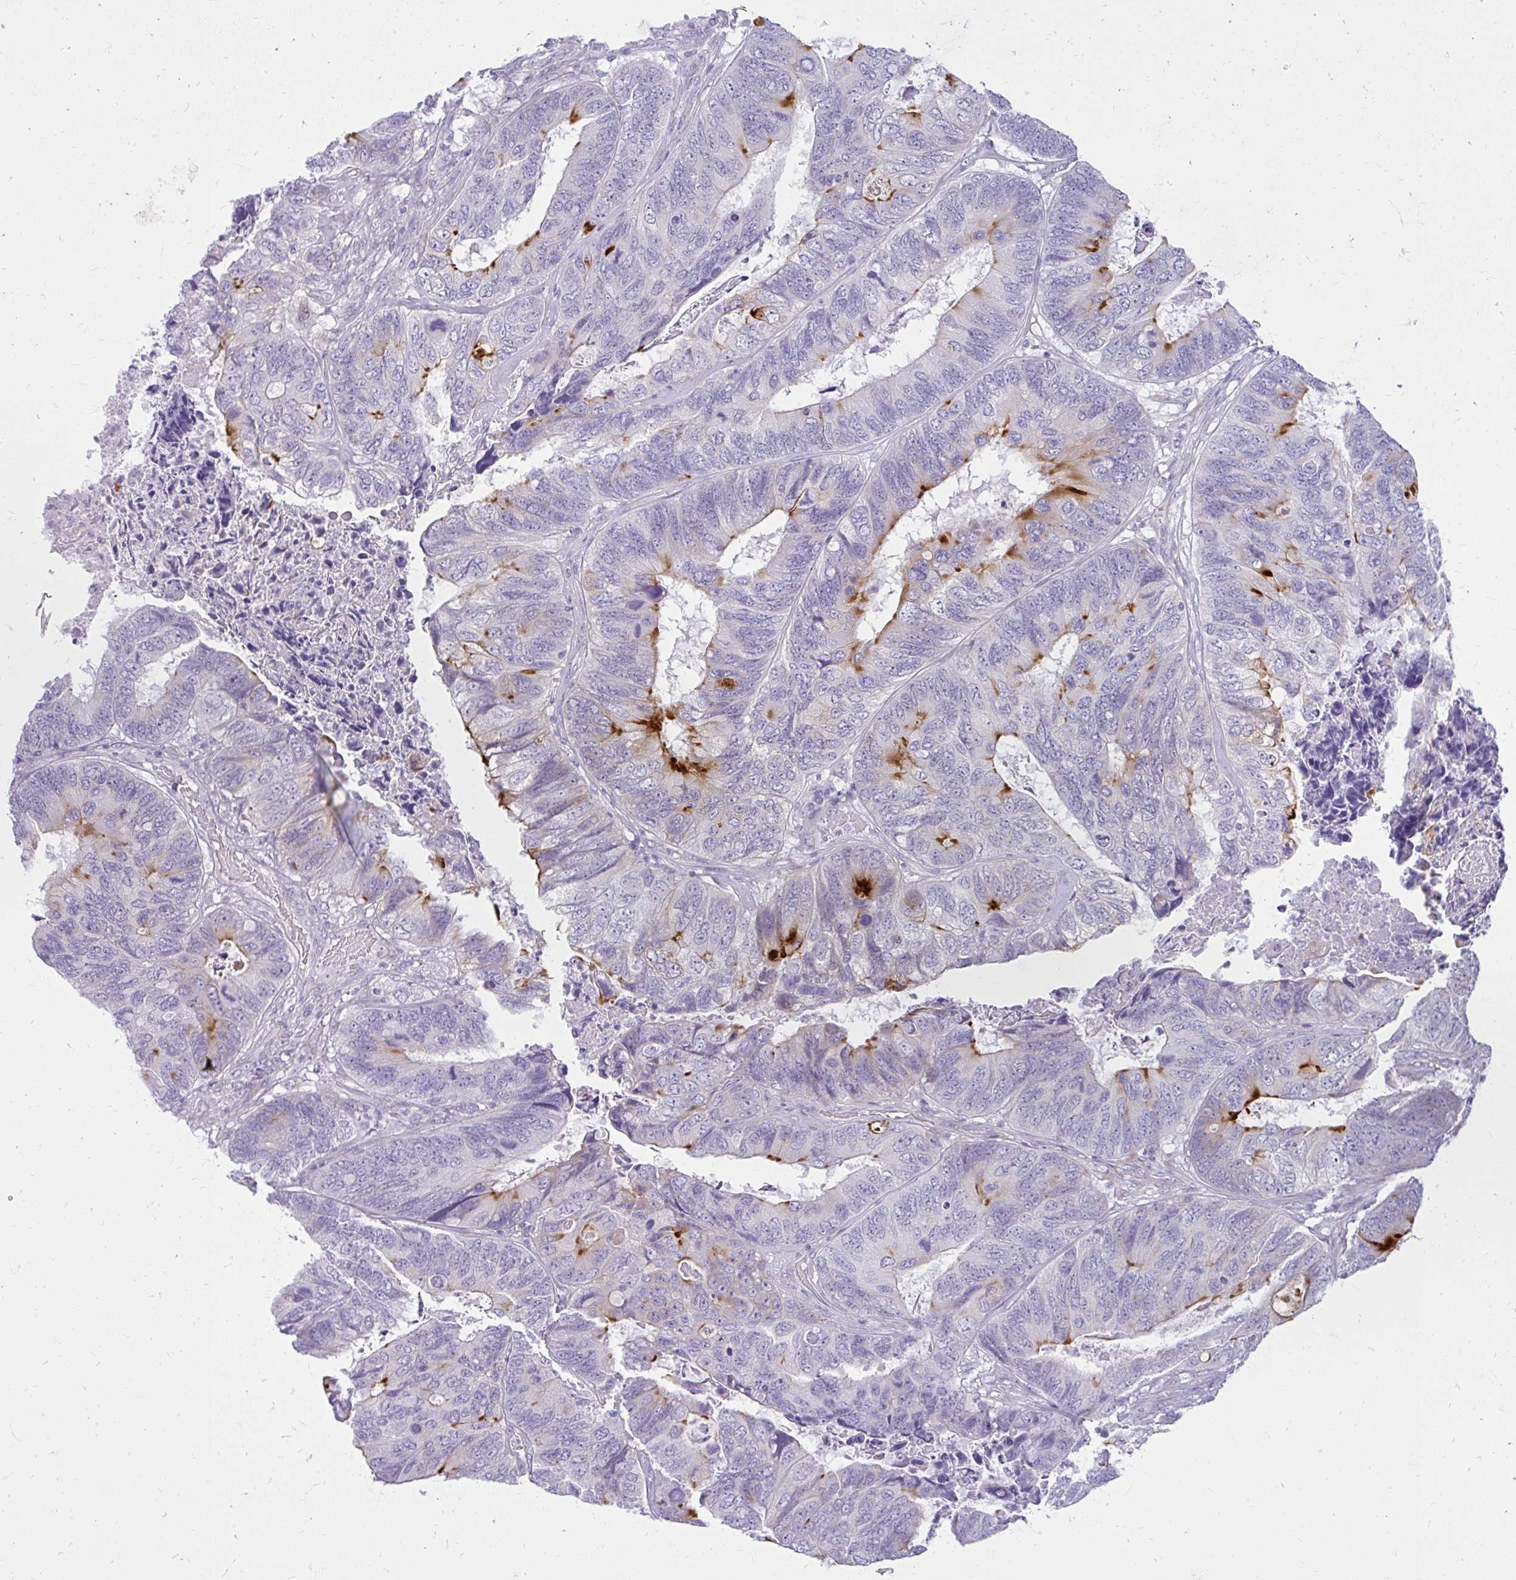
{"staining": {"intensity": "strong", "quantity": "<25%", "location": "cytoplasmic/membranous"}, "tissue": "colorectal cancer", "cell_type": "Tumor cells", "image_type": "cancer", "snomed": [{"axis": "morphology", "description": "Adenocarcinoma, NOS"}, {"axis": "topography", "description": "Colon"}], "caption": "Colorectal cancer (adenocarcinoma) stained for a protein (brown) displays strong cytoplasmic/membranous positive expression in approximately <25% of tumor cells.", "gene": "PRAP1", "patient": {"sex": "female", "age": 67}}